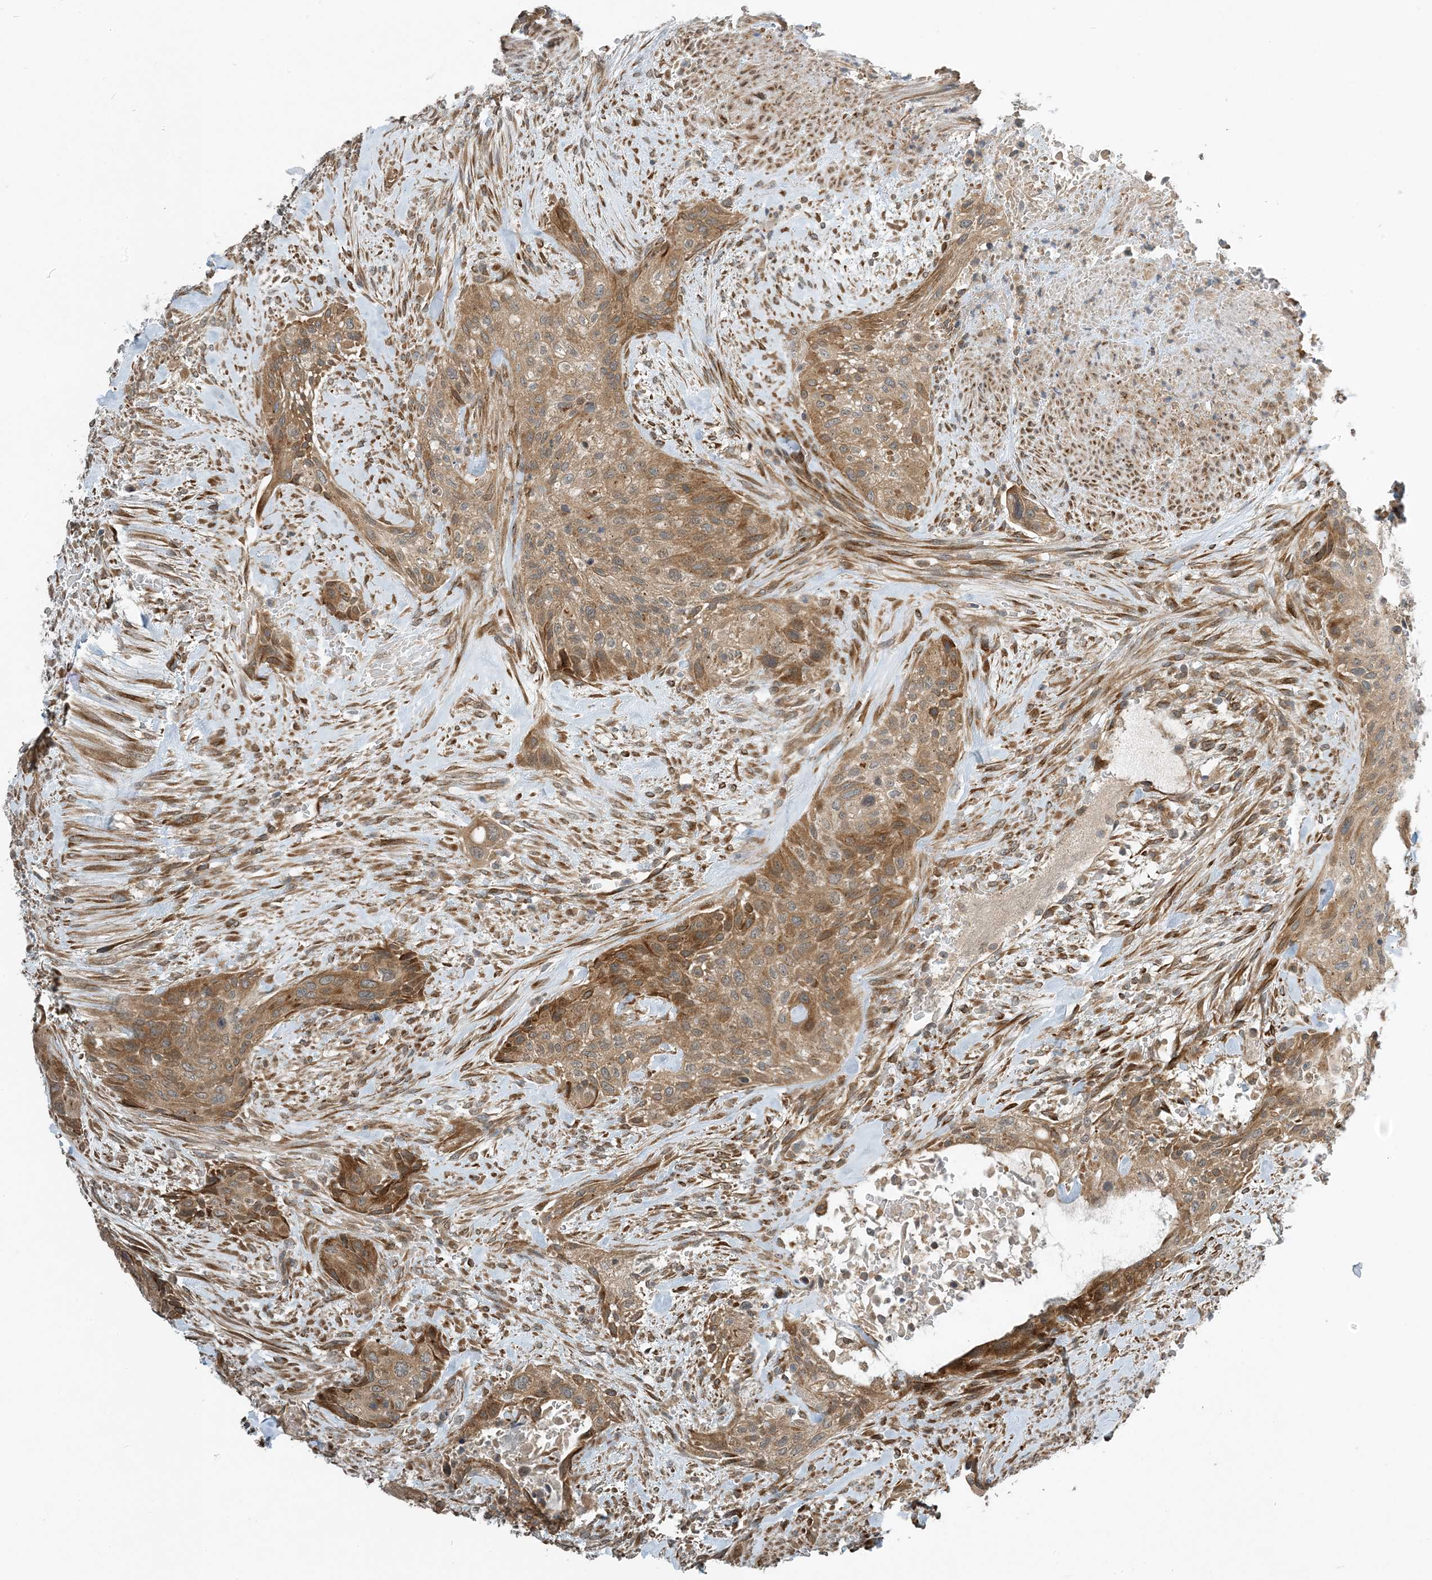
{"staining": {"intensity": "moderate", "quantity": ">75%", "location": "cytoplasmic/membranous"}, "tissue": "urothelial cancer", "cell_type": "Tumor cells", "image_type": "cancer", "snomed": [{"axis": "morphology", "description": "Urothelial carcinoma, High grade"}, {"axis": "topography", "description": "Urinary bladder"}], "caption": "Urothelial cancer stained with a protein marker demonstrates moderate staining in tumor cells.", "gene": "ZBTB3", "patient": {"sex": "male", "age": 35}}